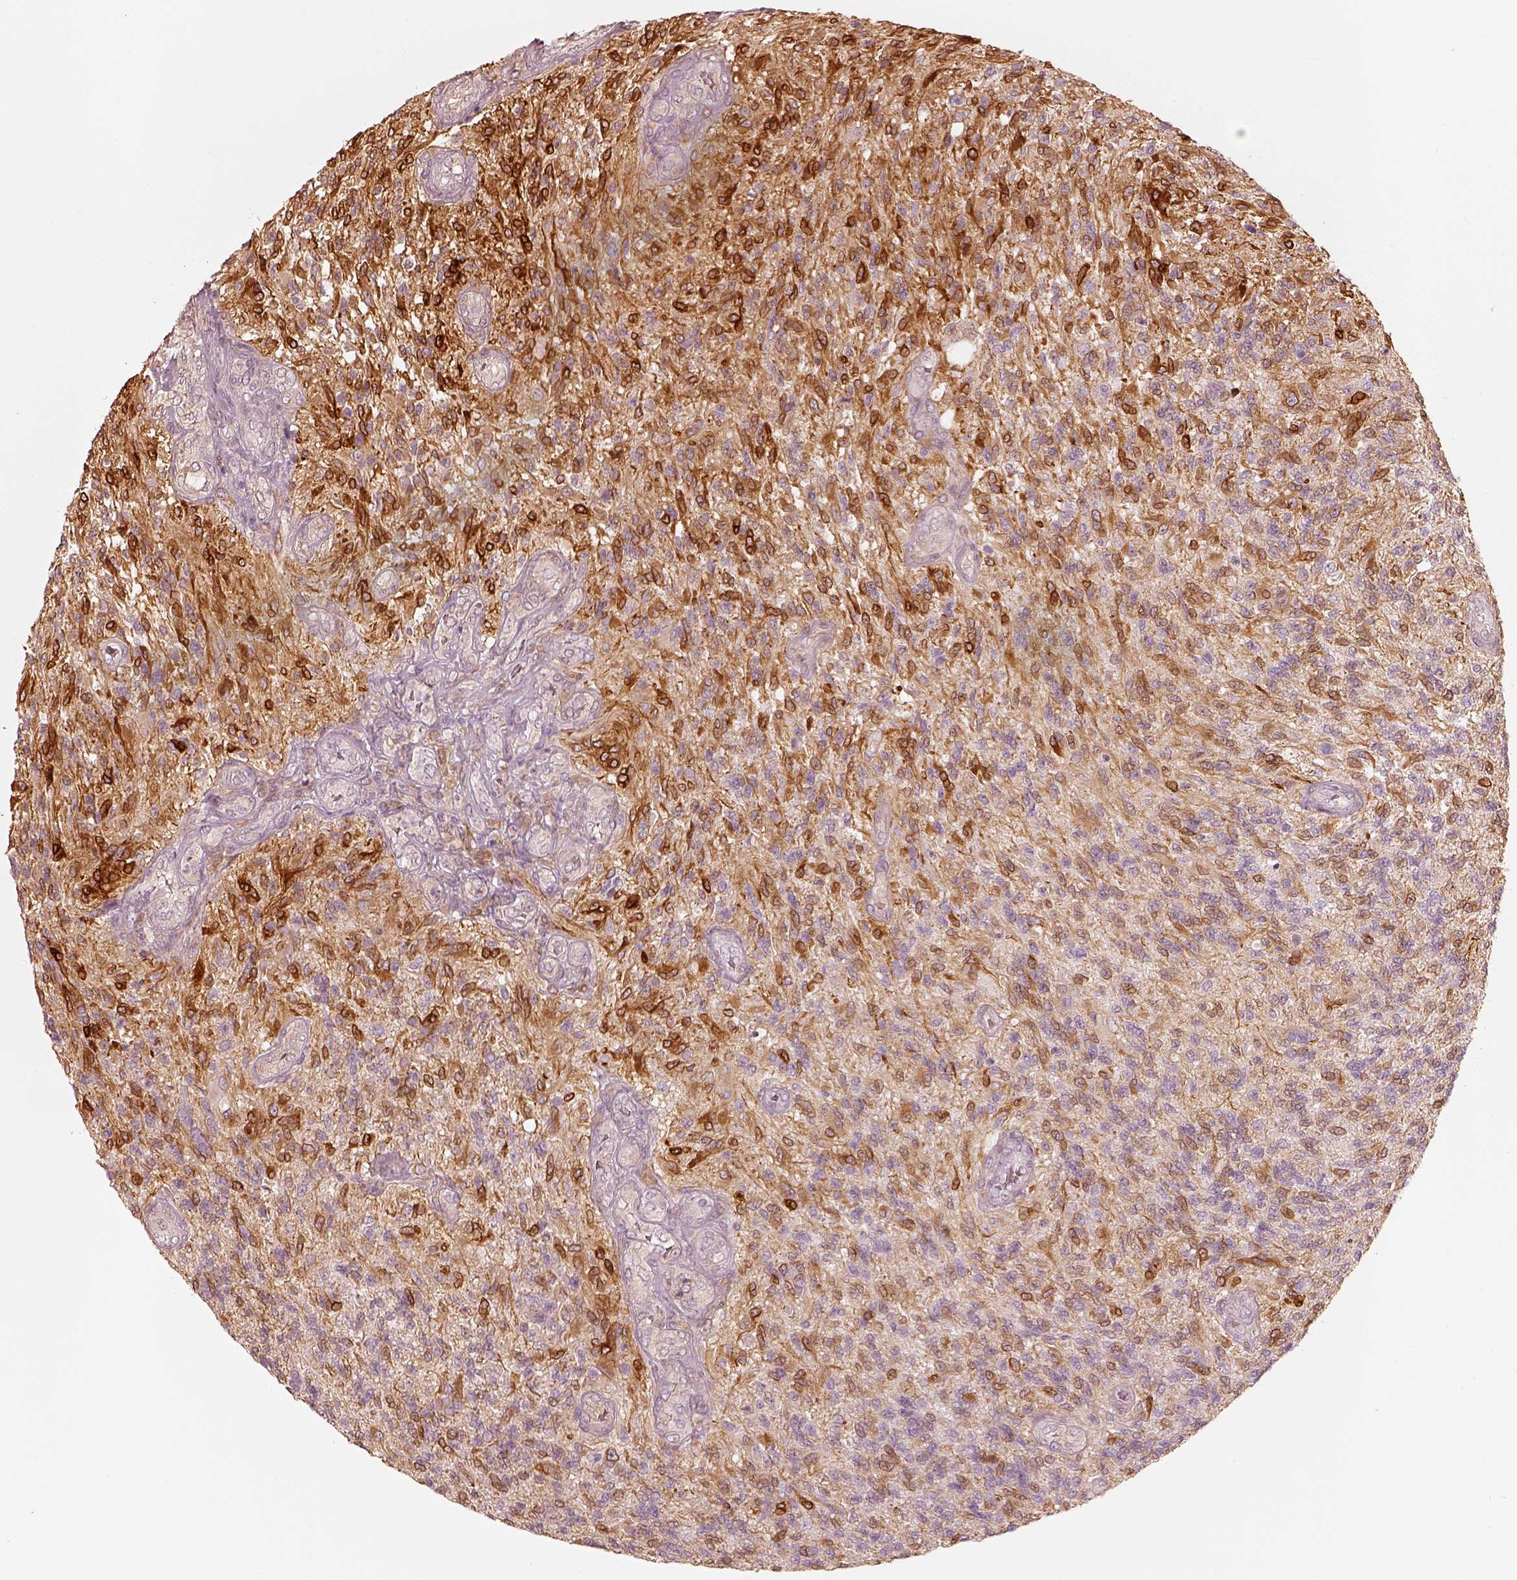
{"staining": {"intensity": "moderate", "quantity": "<25%", "location": "cytoplasmic/membranous"}, "tissue": "glioma", "cell_type": "Tumor cells", "image_type": "cancer", "snomed": [{"axis": "morphology", "description": "Glioma, malignant, High grade"}, {"axis": "topography", "description": "Brain"}], "caption": "About <25% of tumor cells in glioma exhibit moderate cytoplasmic/membranous protein positivity as visualized by brown immunohistochemical staining.", "gene": "WLS", "patient": {"sex": "male", "age": 56}}